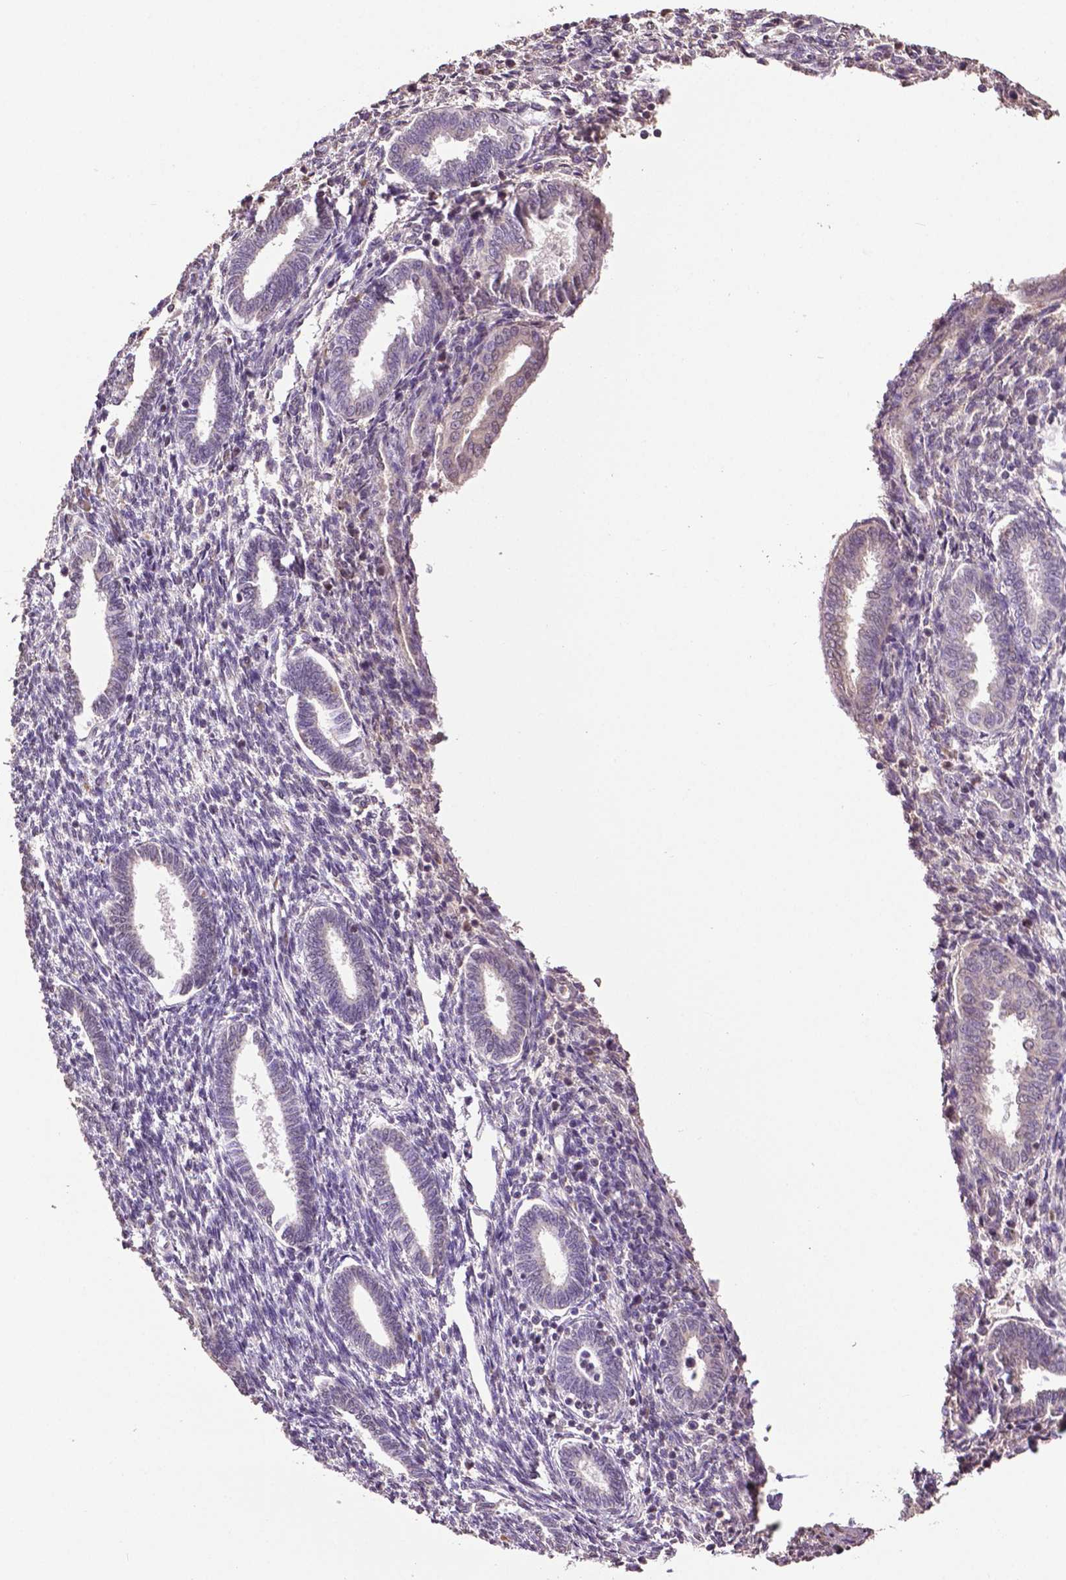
{"staining": {"intensity": "negative", "quantity": "none", "location": "none"}, "tissue": "endometrium", "cell_type": "Cells in endometrial stroma", "image_type": "normal", "snomed": [{"axis": "morphology", "description": "Normal tissue, NOS"}, {"axis": "topography", "description": "Endometrium"}], "caption": "This is an IHC micrograph of unremarkable endometrium. There is no staining in cells in endometrial stroma.", "gene": "RUNX3", "patient": {"sex": "female", "age": 42}}